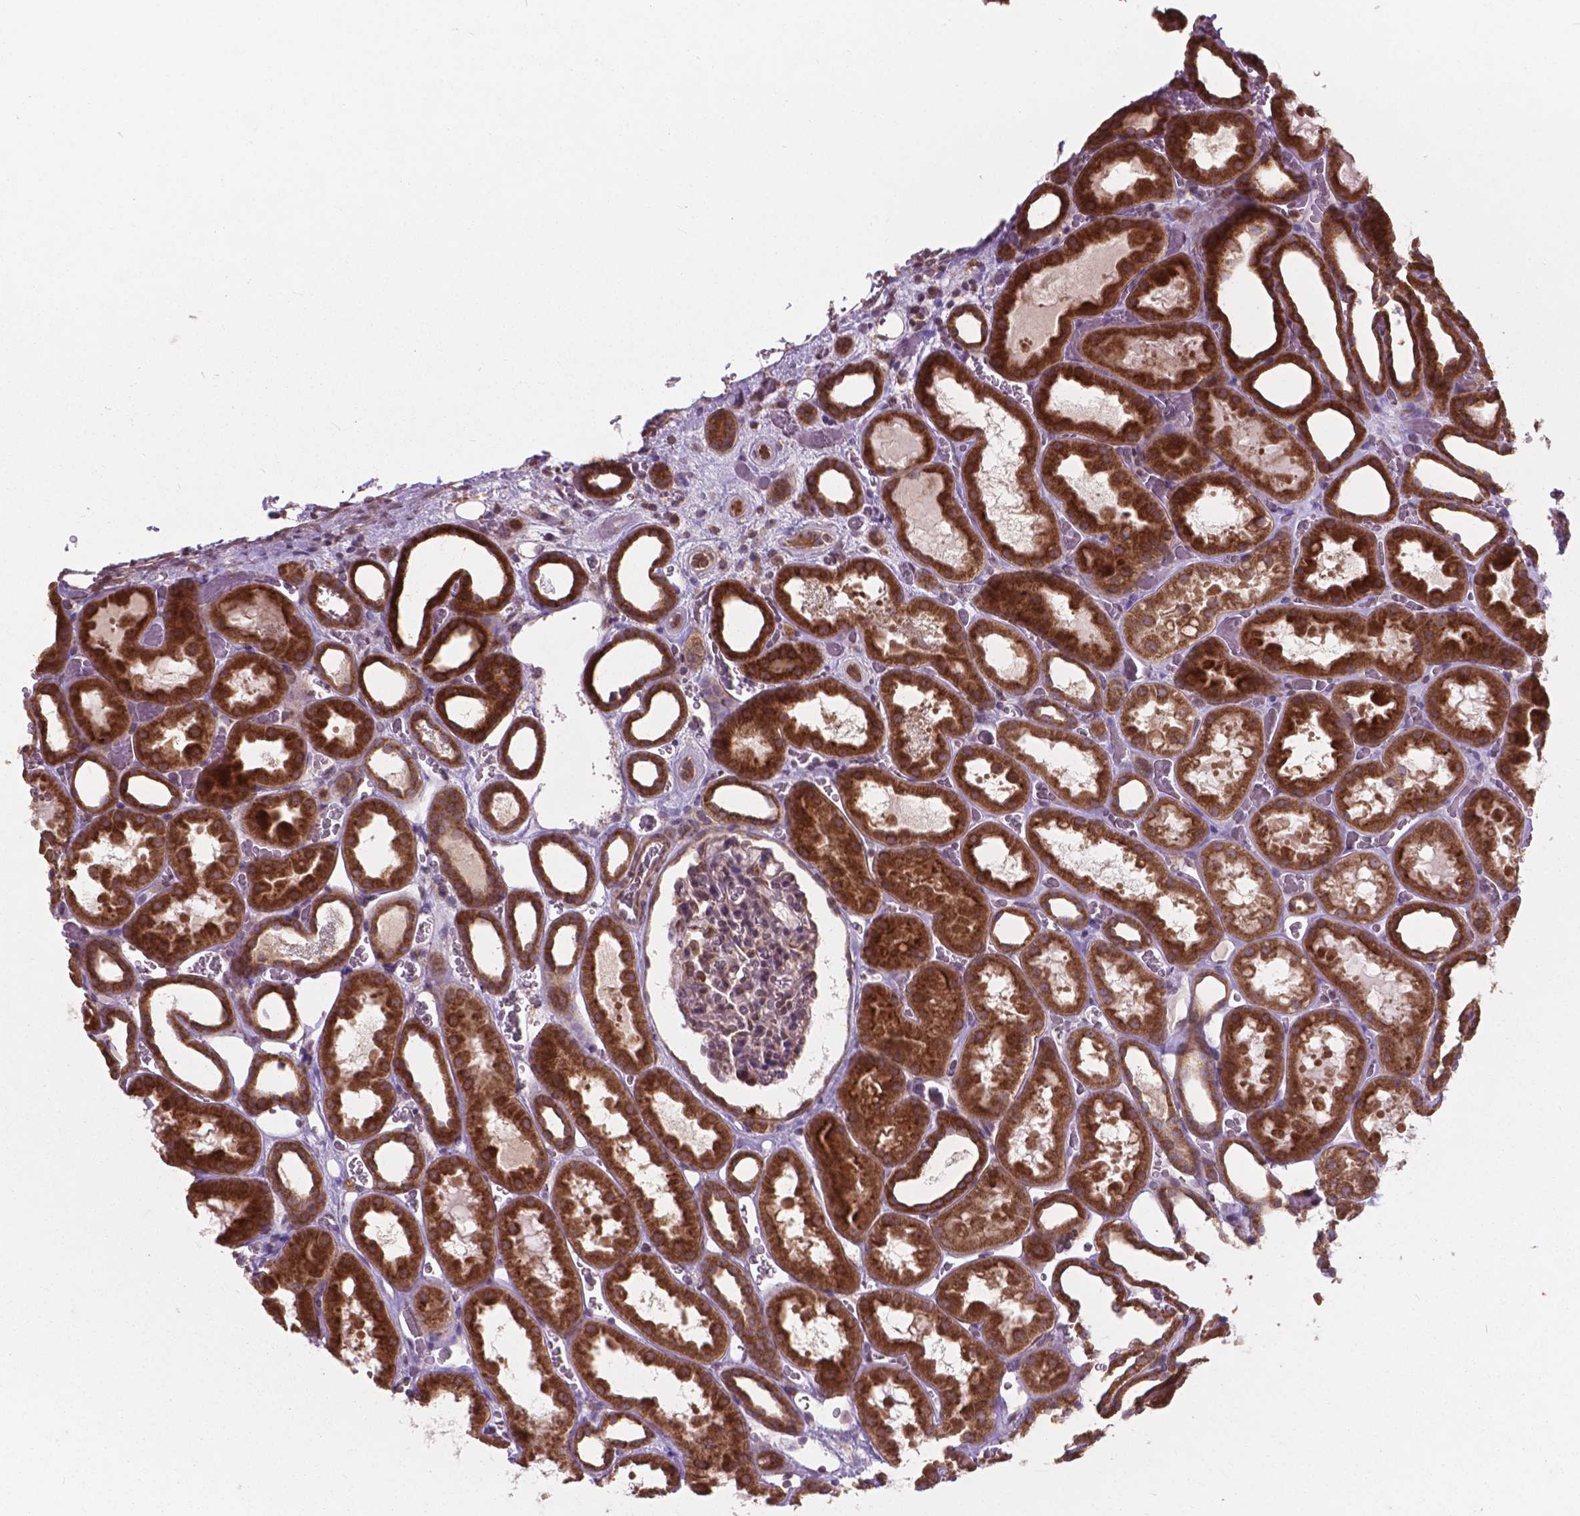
{"staining": {"intensity": "moderate", "quantity": "<25%", "location": "cytoplasmic/membranous"}, "tissue": "kidney", "cell_type": "Cells in glomeruli", "image_type": "normal", "snomed": [{"axis": "morphology", "description": "Normal tissue, NOS"}, {"axis": "topography", "description": "Kidney"}], "caption": "Immunohistochemical staining of normal kidney shows low levels of moderate cytoplasmic/membranous expression in about <25% of cells in glomeruli. (IHC, brightfield microscopy, high magnification).", "gene": "MRPL33", "patient": {"sex": "female", "age": 41}}